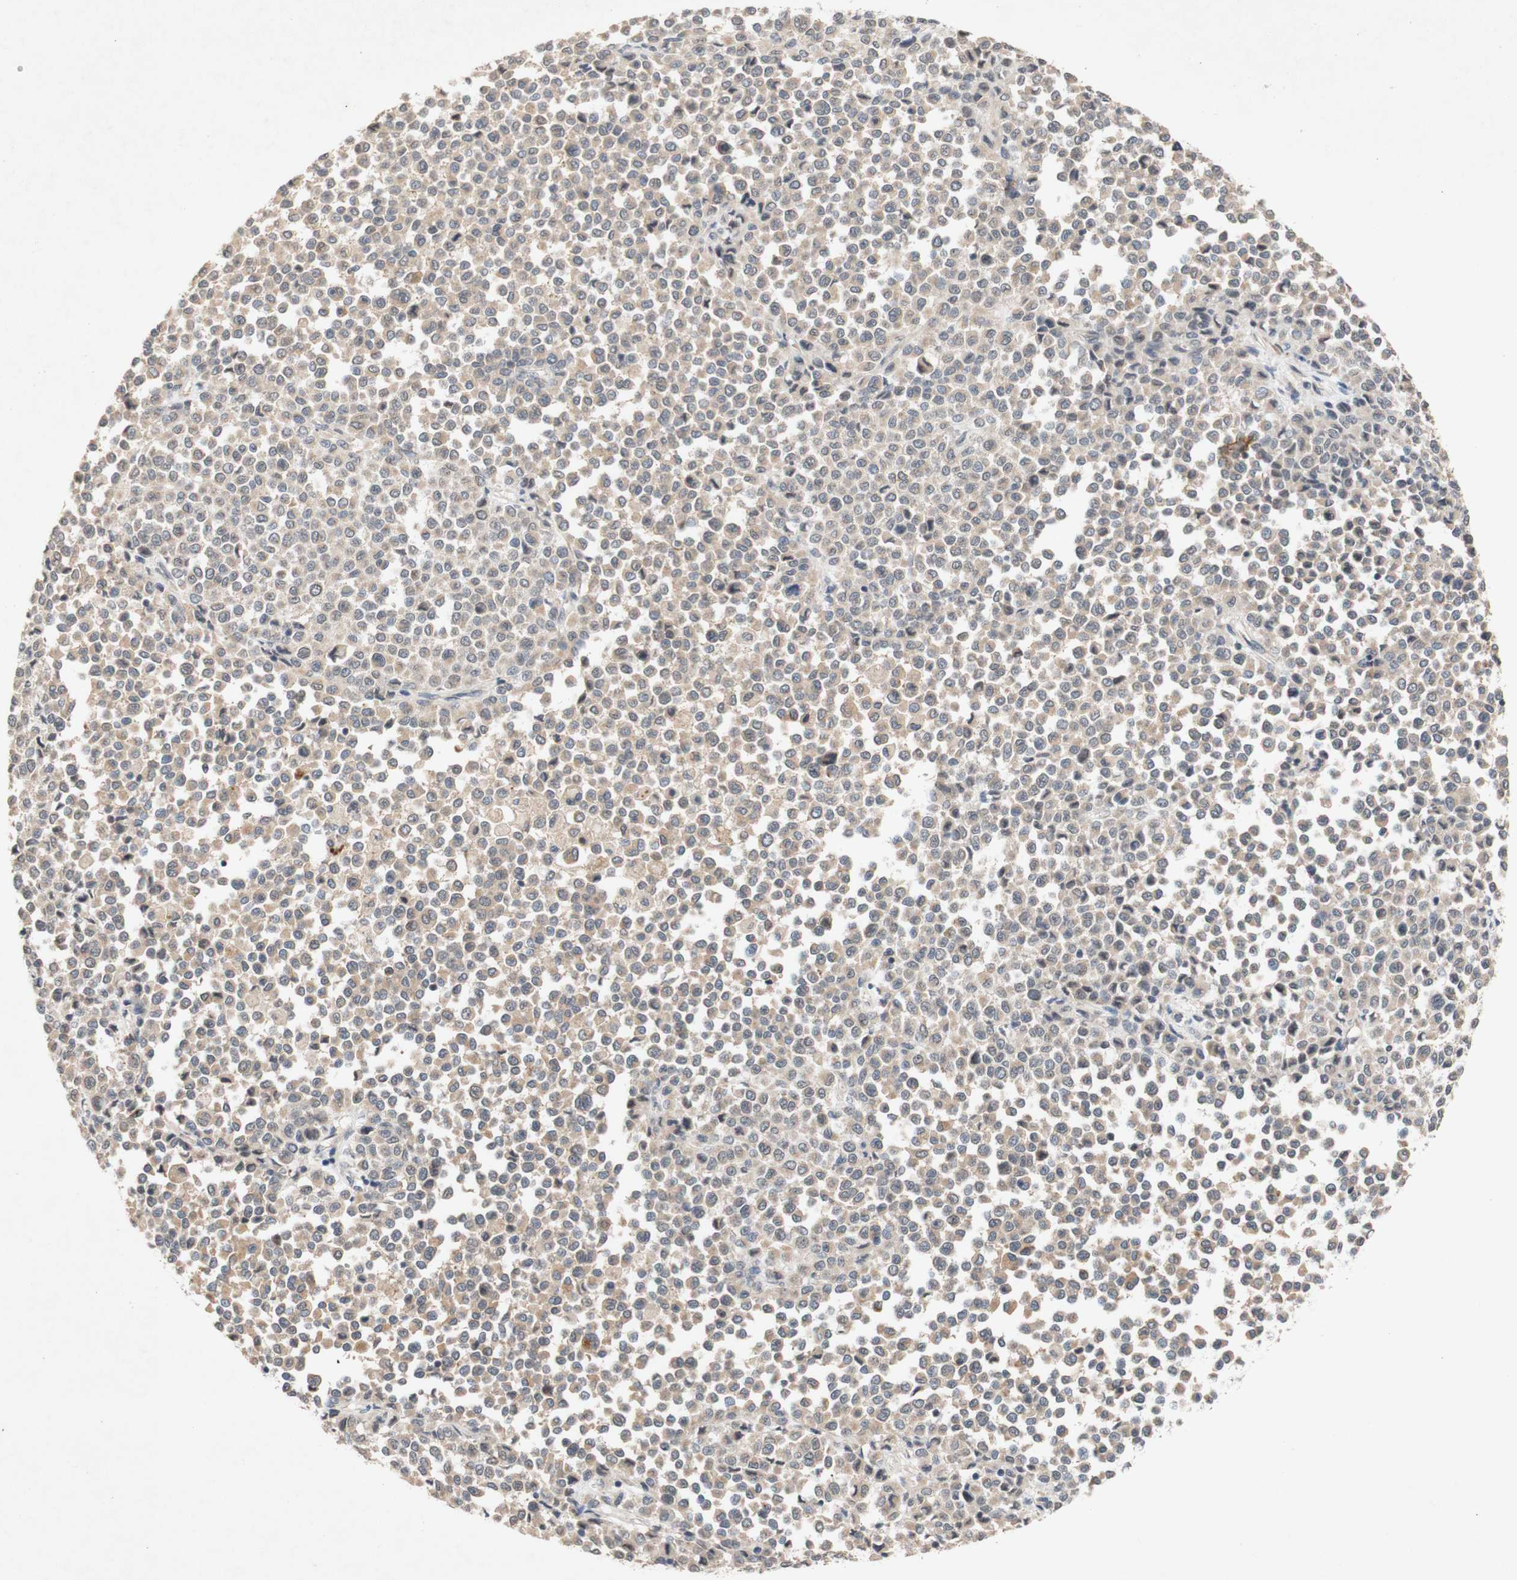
{"staining": {"intensity": "weak", "quantity": ">75%", "location": "cytoplasmic/membranous"}, "tissue": "melanoma", "cell_type": "Tumor cells", "image_type": "cancer", "snomed": [{"axis": "morphology", "description": "Malignant melanoma, Metastatic site"}, {"axis": "topography", "description": "Pancreas"}], "caption": "Human malignant melanoma (metastatic site) stained with a protein marker exhibits weak staining in tumor cells.", "gene": "PIN1", "patient": {"sex": "female", "age": 30}}